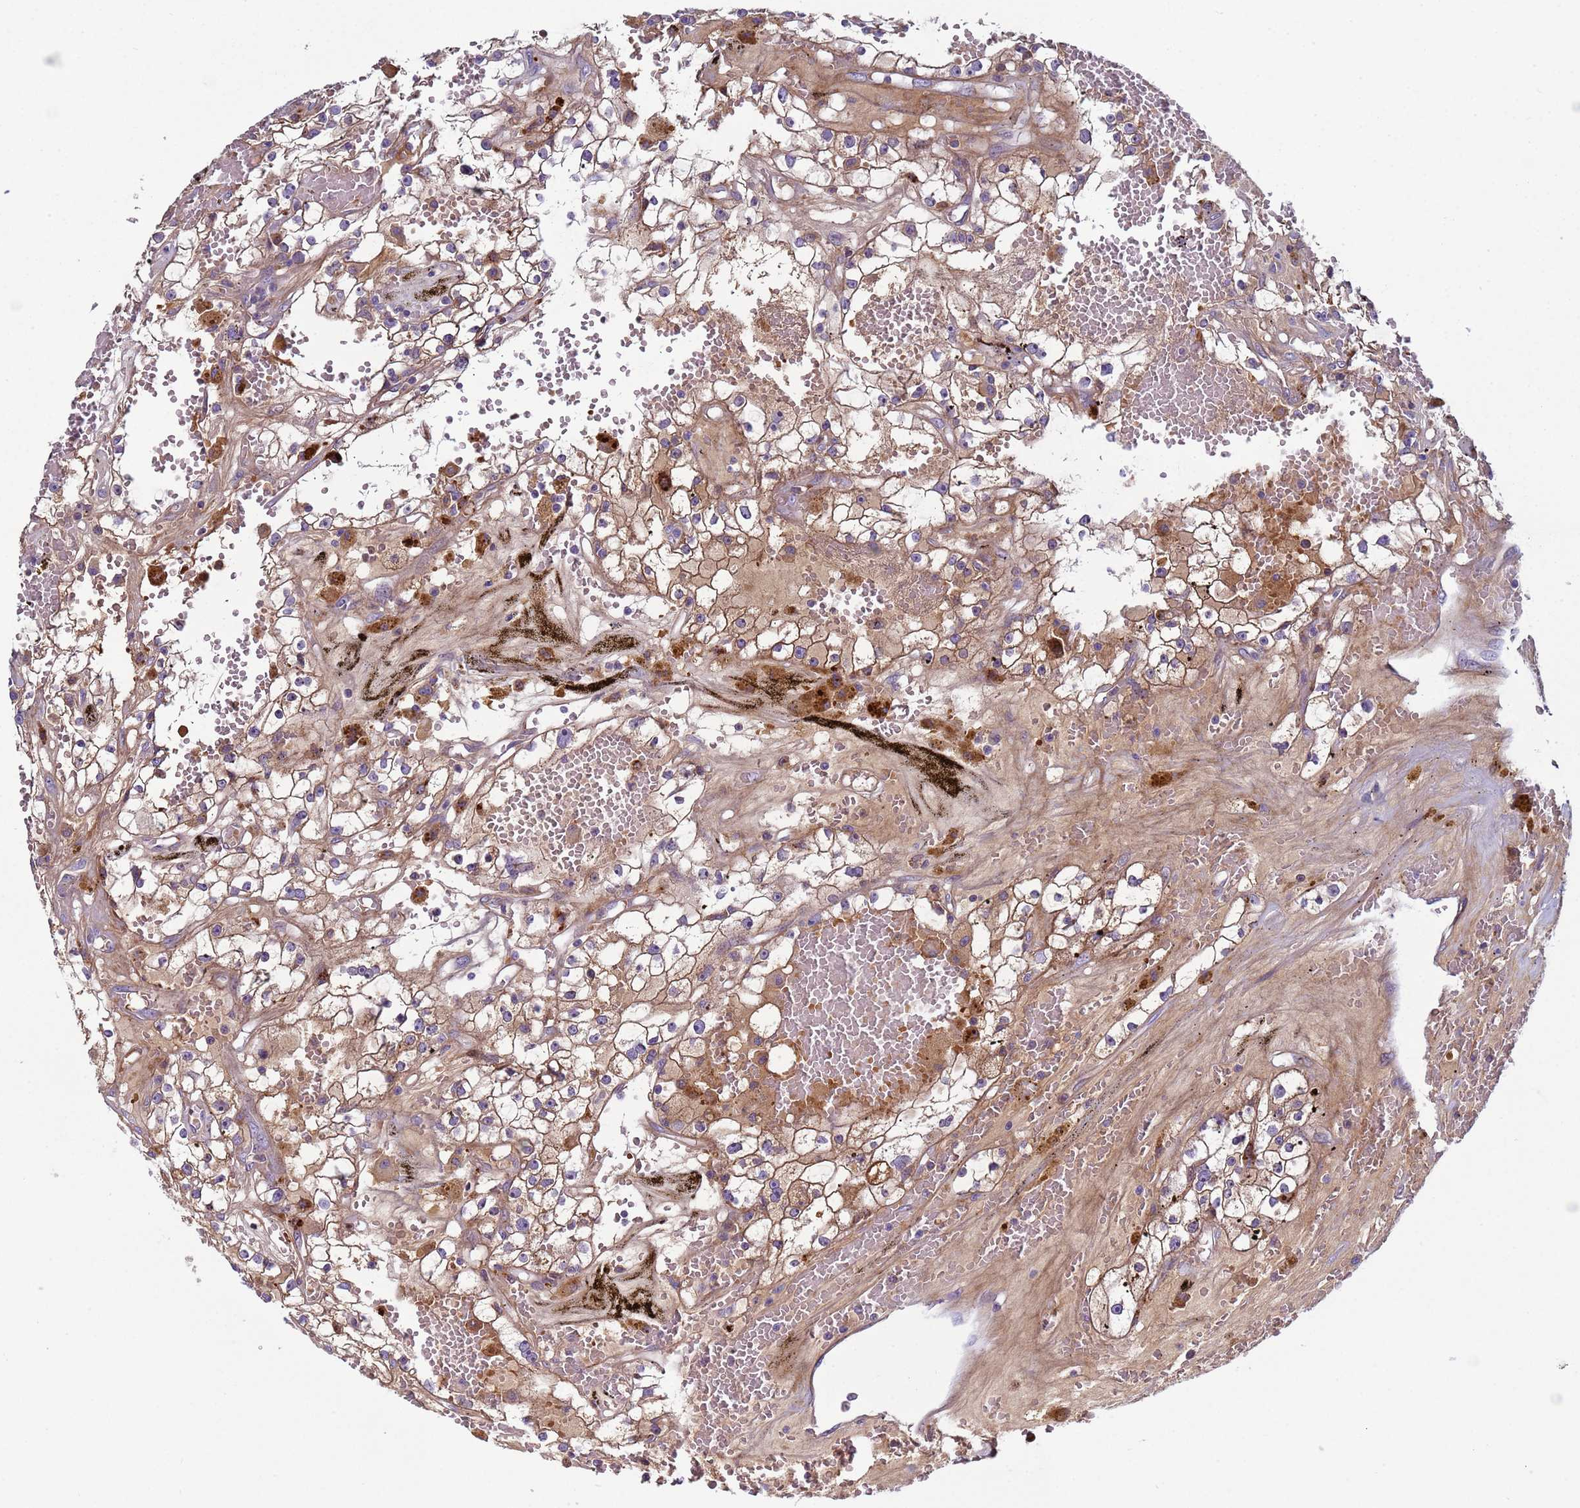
{"staining": {"intensity": "moderate", "quantity": ">75%", "location": "cytoplasmic/membranous"}, "tissue": "renal cancer", "cell_type": "Tumor cells", "image_type": "cancer", "snomed": [{"axis": "morphology", "description": "Adenocarcinoma, NOS"}, {"axis": "topography", "description": "Kidney"}], "caption": "Adenocarcinoma (renal) was stained to show a protein in brown. There is medium levels of moderate cytoplasmic/membranous expression in approximately >75% of tumor cells. (DAB IHC with brightfield microscopy, high magnification).", "gene": "TRIM51", "patient": {"sex": "male", "age": 56}}